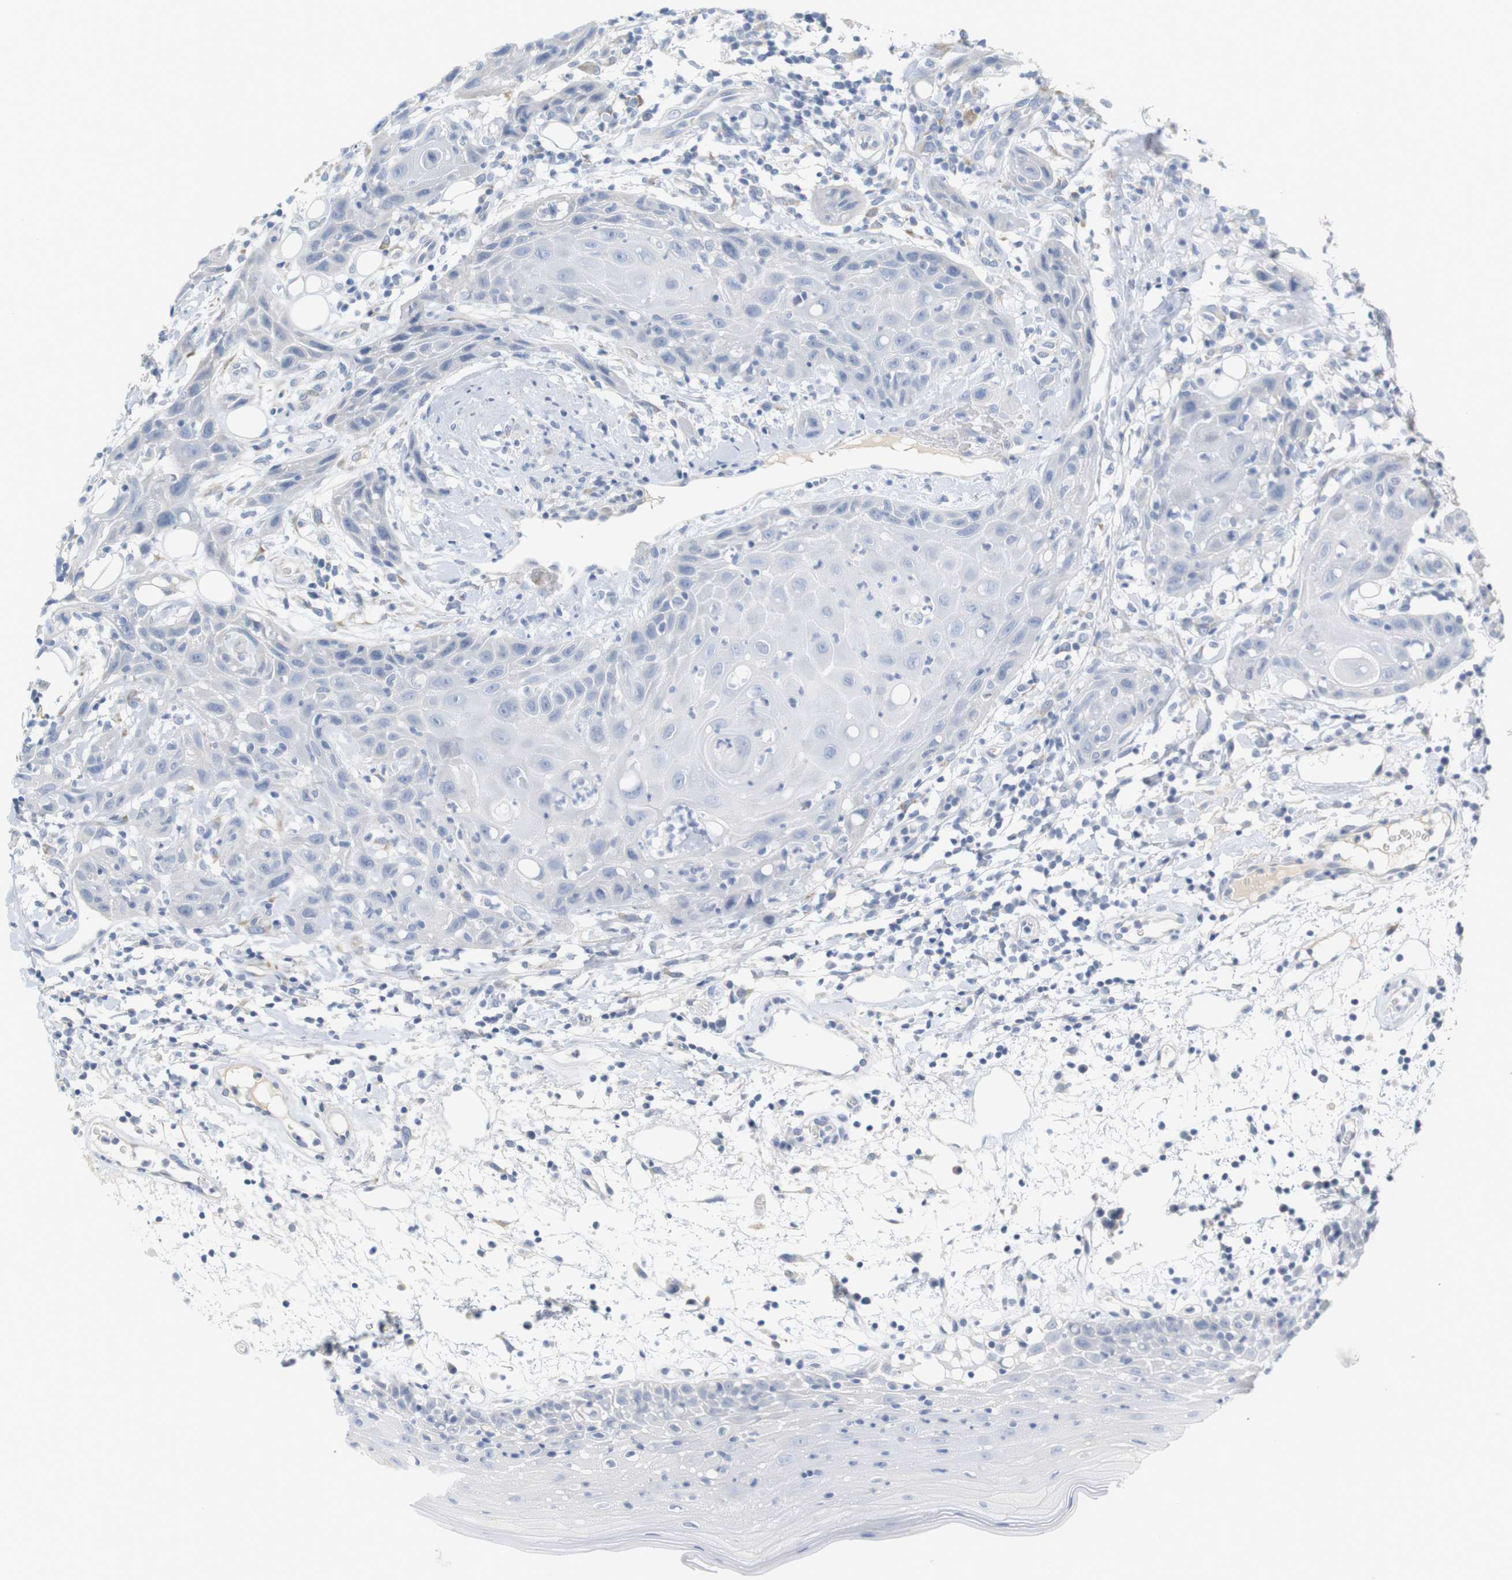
{"staining": {"intensity": "negative", "quantity": "none", "location": "none"}, "tissue": "oral mucosa", "cell_type": "Squamous epithelial cells", "image_type": "normal", "snomed": [{"axis": "morphology", "description": "Normal tissue, NOS"}, {"axis": "morphology", "description": "Squamous cell carcinoma, NOS"}, {"axis": "topography", "description": "Skeletal muscle"}, {"axis": "topography", "description": "Oral tissue"}], "caption": "Immunohistochemistry (IHC) photomicrograph of normal human oral mucosa stained for a protein (brown), which shows no positivity in squamous epithelial cells. (DAB immunohistochemistry, high magnification).", "gene": "RGS9", "patient": {"sex": "male", "age": 71}}